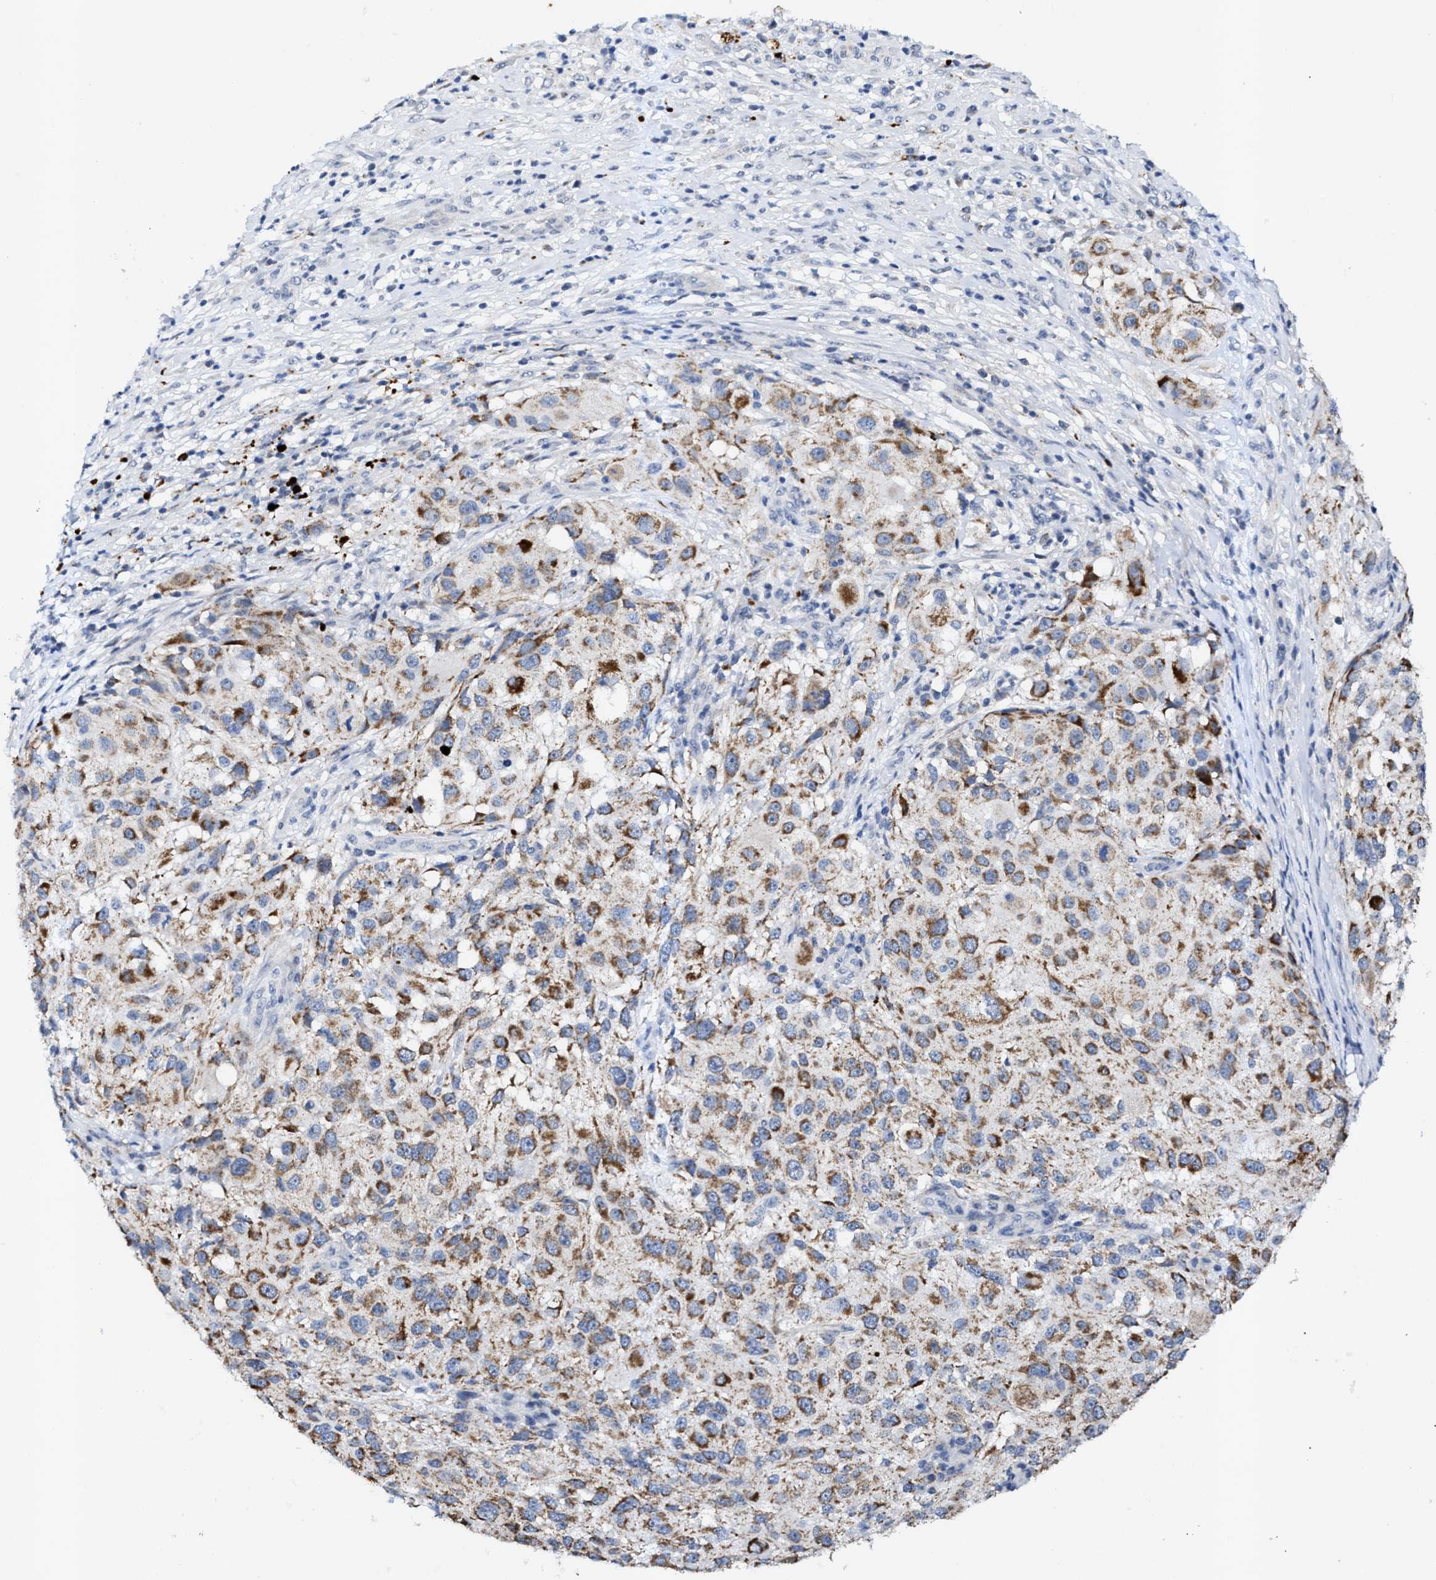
{"staining": {"intensity": "moderate", "quantity": "25%-75%", "location": "cytoplasmic/membranous"}, "tissue": "melanoma", "cell_type": "Tumor cells", "image_type": "cancer", "snomed": [{"axis": "morphology", "description": "Necrosis, NOS"}, {"axis": "morphology", "description": "Malignant melanoma, NOS"}, {"axis": "topography", "description": "Skin"}], "caption": "Brown immunohistochemical staining in melanoma reveals moderate cytoplasmic/membranous staining in approximately 25%-75% of tumor cells. (IHC, brightfield microscopy, high magnification).", "gene": "JAG1", "patient": {"sex": "female", "age": 87}}